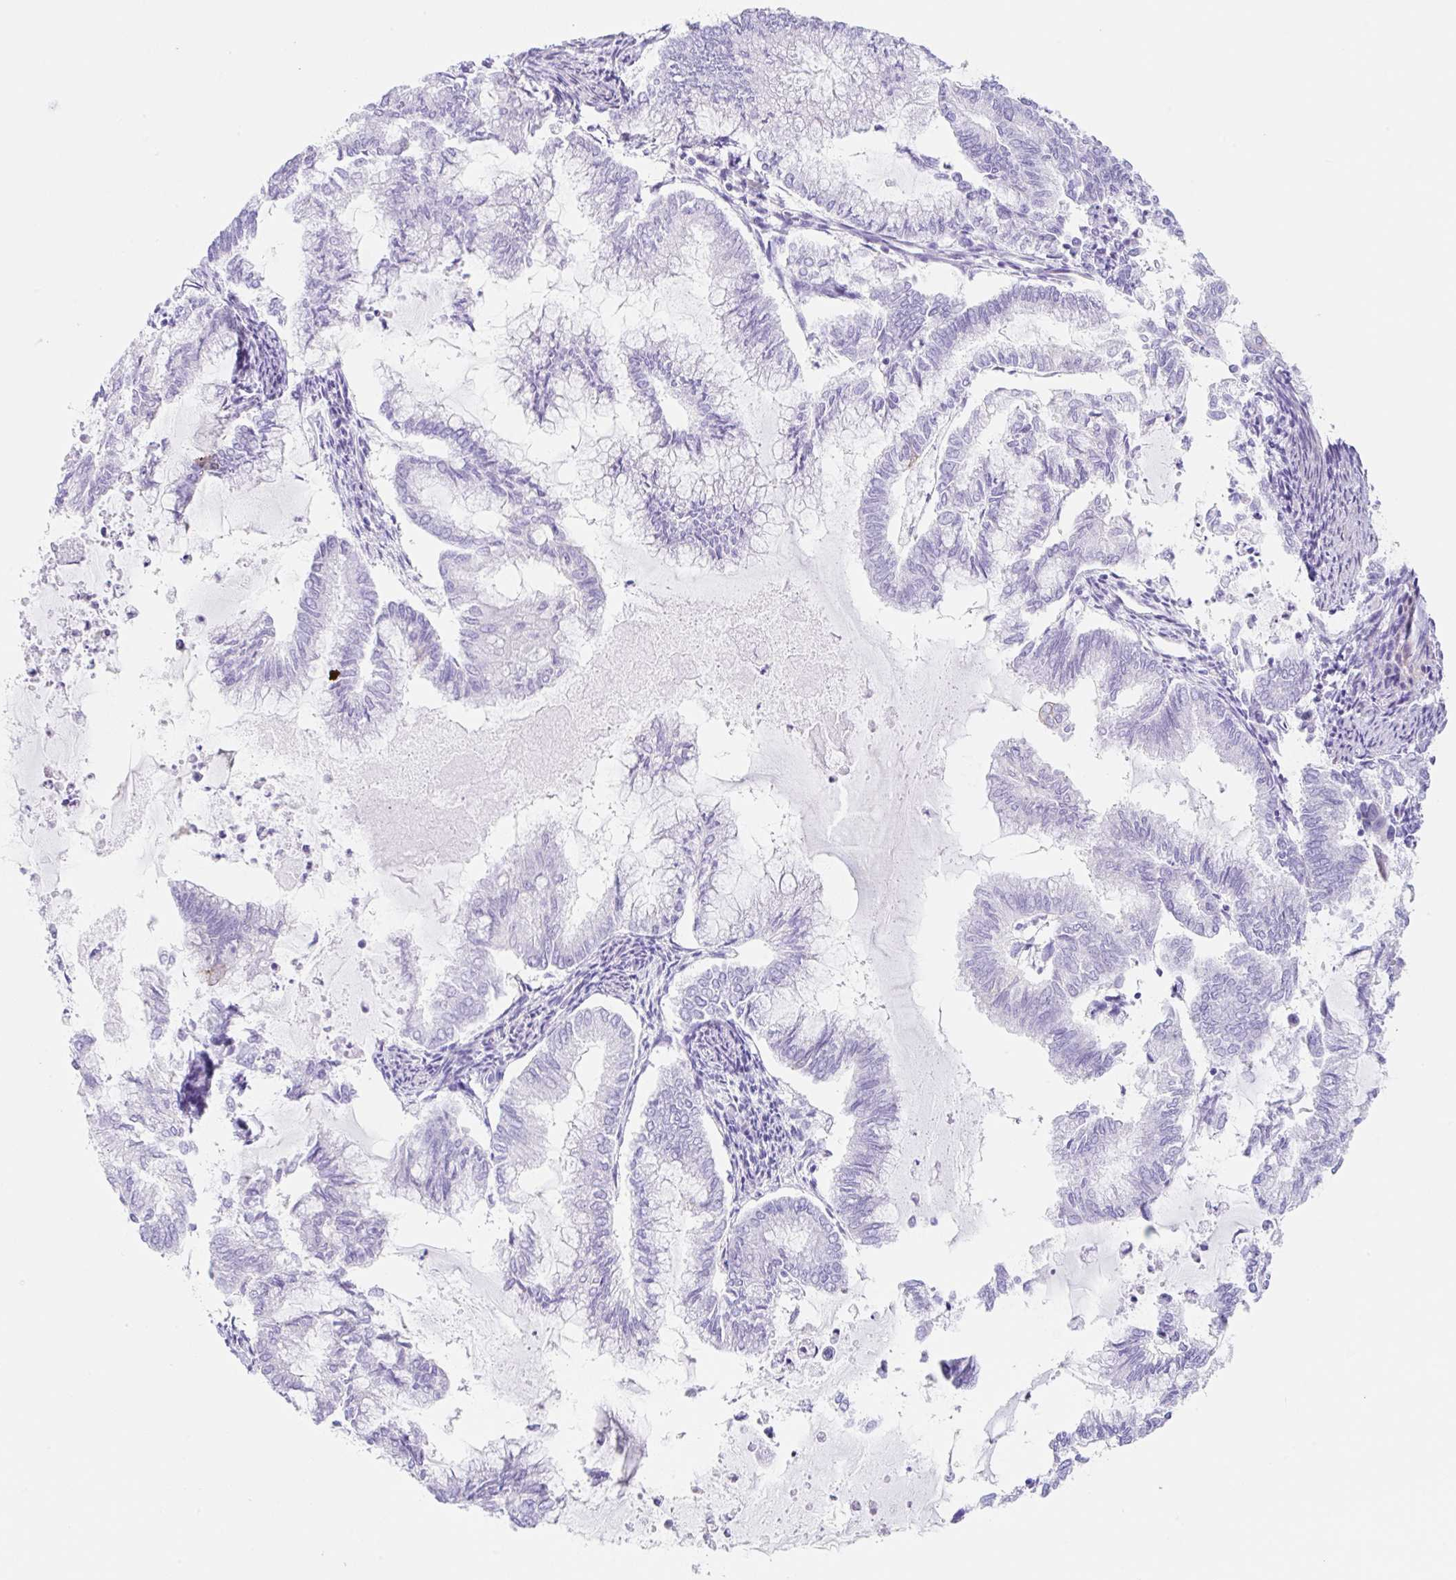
{"staining": {"intensity": "negative", "quantity": "none", "location": "none"}, "tissue": "endometrial cancer", "cell_type": "Tumor cells", "image_type": "cancer", "snomed": [{"axis": "morphology", "description": "Adenocarcinoma, NOS"}, {"axis": "topography", "description": "Endometrium"}], "caption": "Endometrial cancer was stained to show a protein in brown. There is no significant expression in tumor cells.", "gene": "CLDND2", "patient": {"sex": "female", "age": 79}}